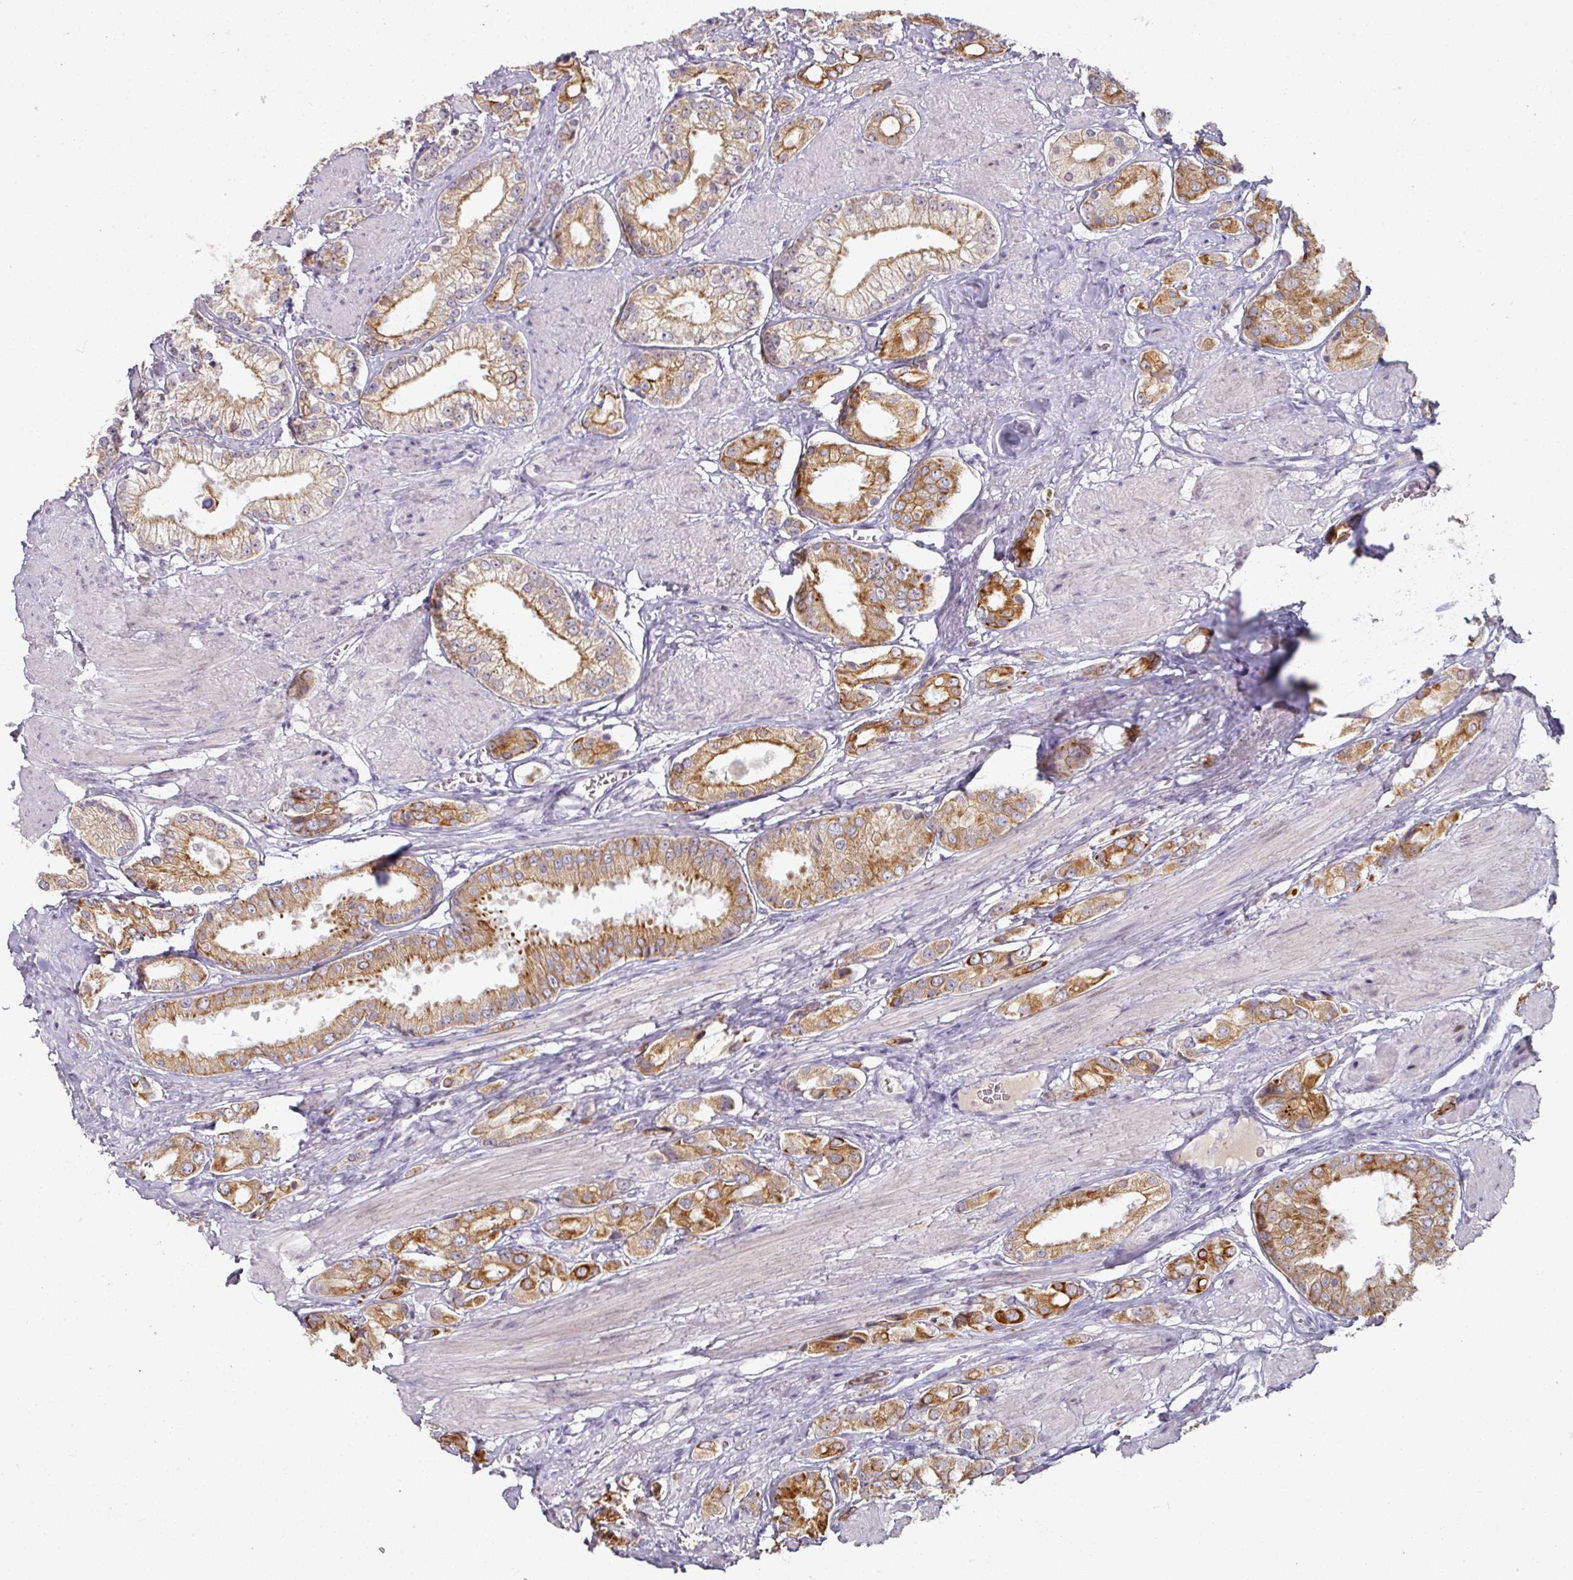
{"staining": {"intensity": "moderate", "quantity": "25%-75%", "location": "cytoplasmic/membranous"}, "tissue": "prostate cancer", "cell_type": "Tumor cells", "image_type": "cancer", "snomed": [{"axis": "morphology", "description": "Adenocarcinoma, High grade"}, {"axis": "topography", "description": "Prostate and seminal vesicle, NOS"}], "caption": "Tumor cells show medium levels of moderate cytoplasmic/membranous expression in about 25%-75% of cells in human prostate high-grade adenocarcinoma.", "gene": "GTF2H3", "patient": {"sex": "male", "age": 64}}